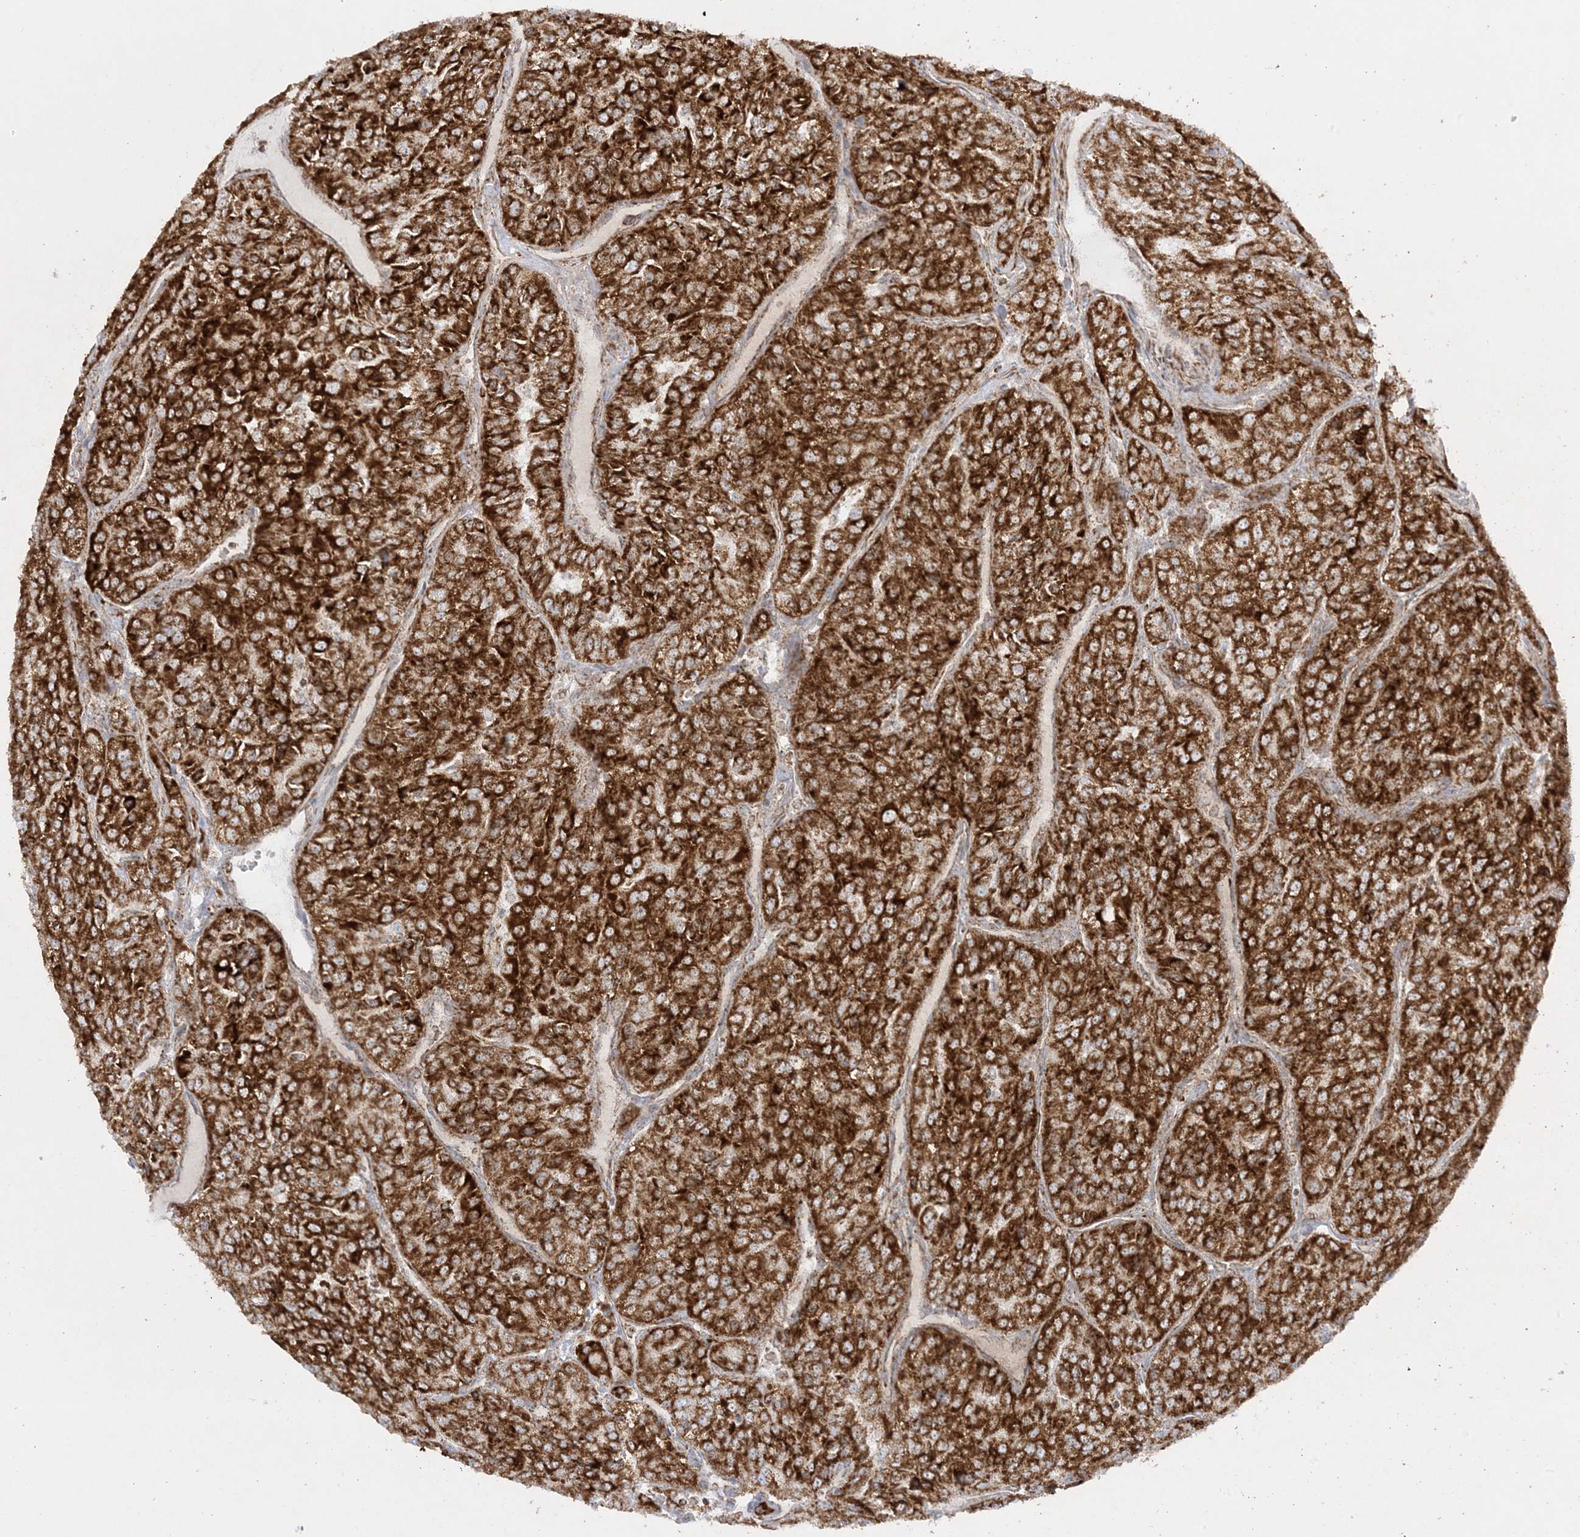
{"staining": {"intensity": "strong", "quantity": ">75%", "location": "cytoplasmic/membranous"}, "tissue": "renal cancer", "cell_type": "Tumor cells", "image_type": "cancer", "snomed": [{"axis": "morphology", "description": "Adenocarcinoma, NOS"}, {"axis": "topography", "description": "Kidney"}], "caption": "This is a histology image of IHC staining of renal cancer (adenocarcinoma), which shows strong staining in the cytoplasmic/membranous of tumor cells.", "gene": "MRPS36", "patient": {"sex": "female", "age": 63}}